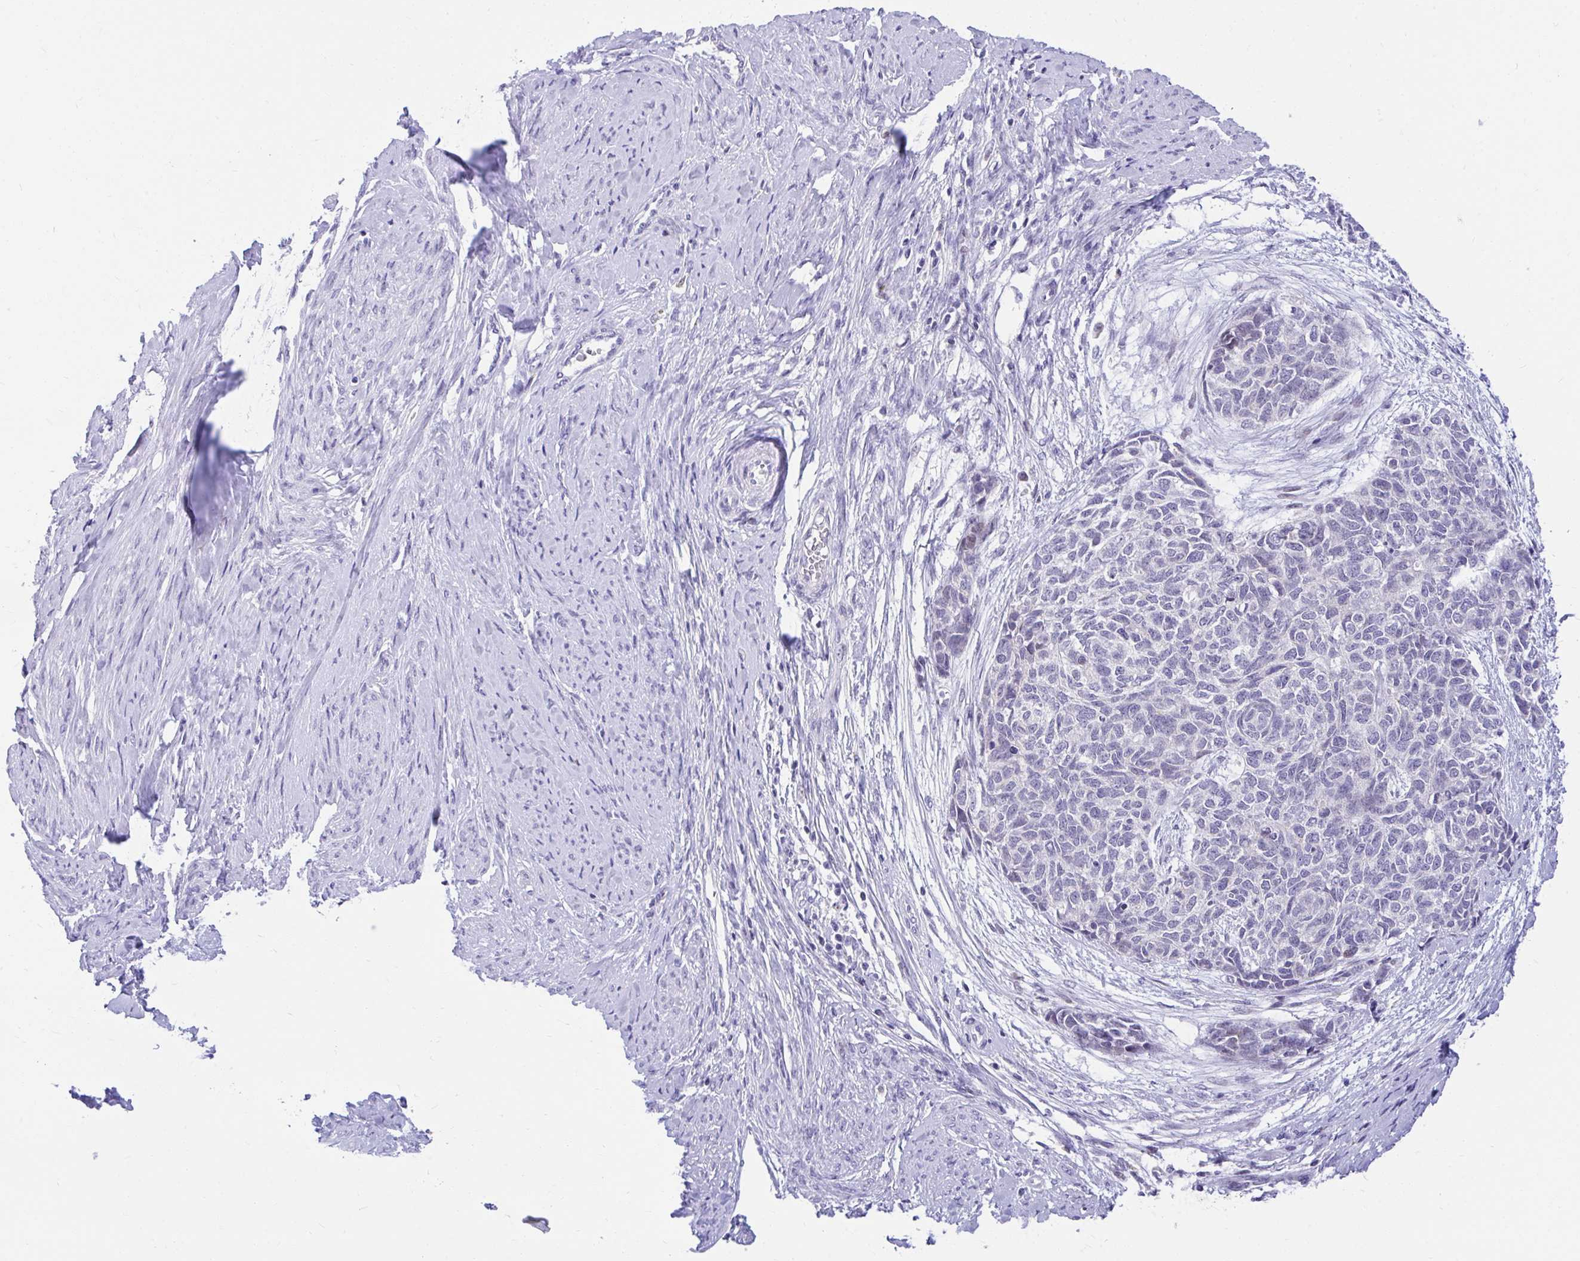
{"staining": {"intensity": "negative", "quantity": "none", "location": "none"}, "tissue": "cervical cancer", "cell_type": "Tumor cells", "image_type": "cancer", "snomed": [{"axis": "morphology", "description": "Squamous cell carcinoma, NOS"}, {"axis": "topography", "description": "Cervix"}], "caption": "Cervical cancer (squamous cell carcinoma) was stained to show a protein in brown. There is no significant staining in tumor cells.", "gene": "GLB1L2", "patient": {"sex": "female", "age": 63}}